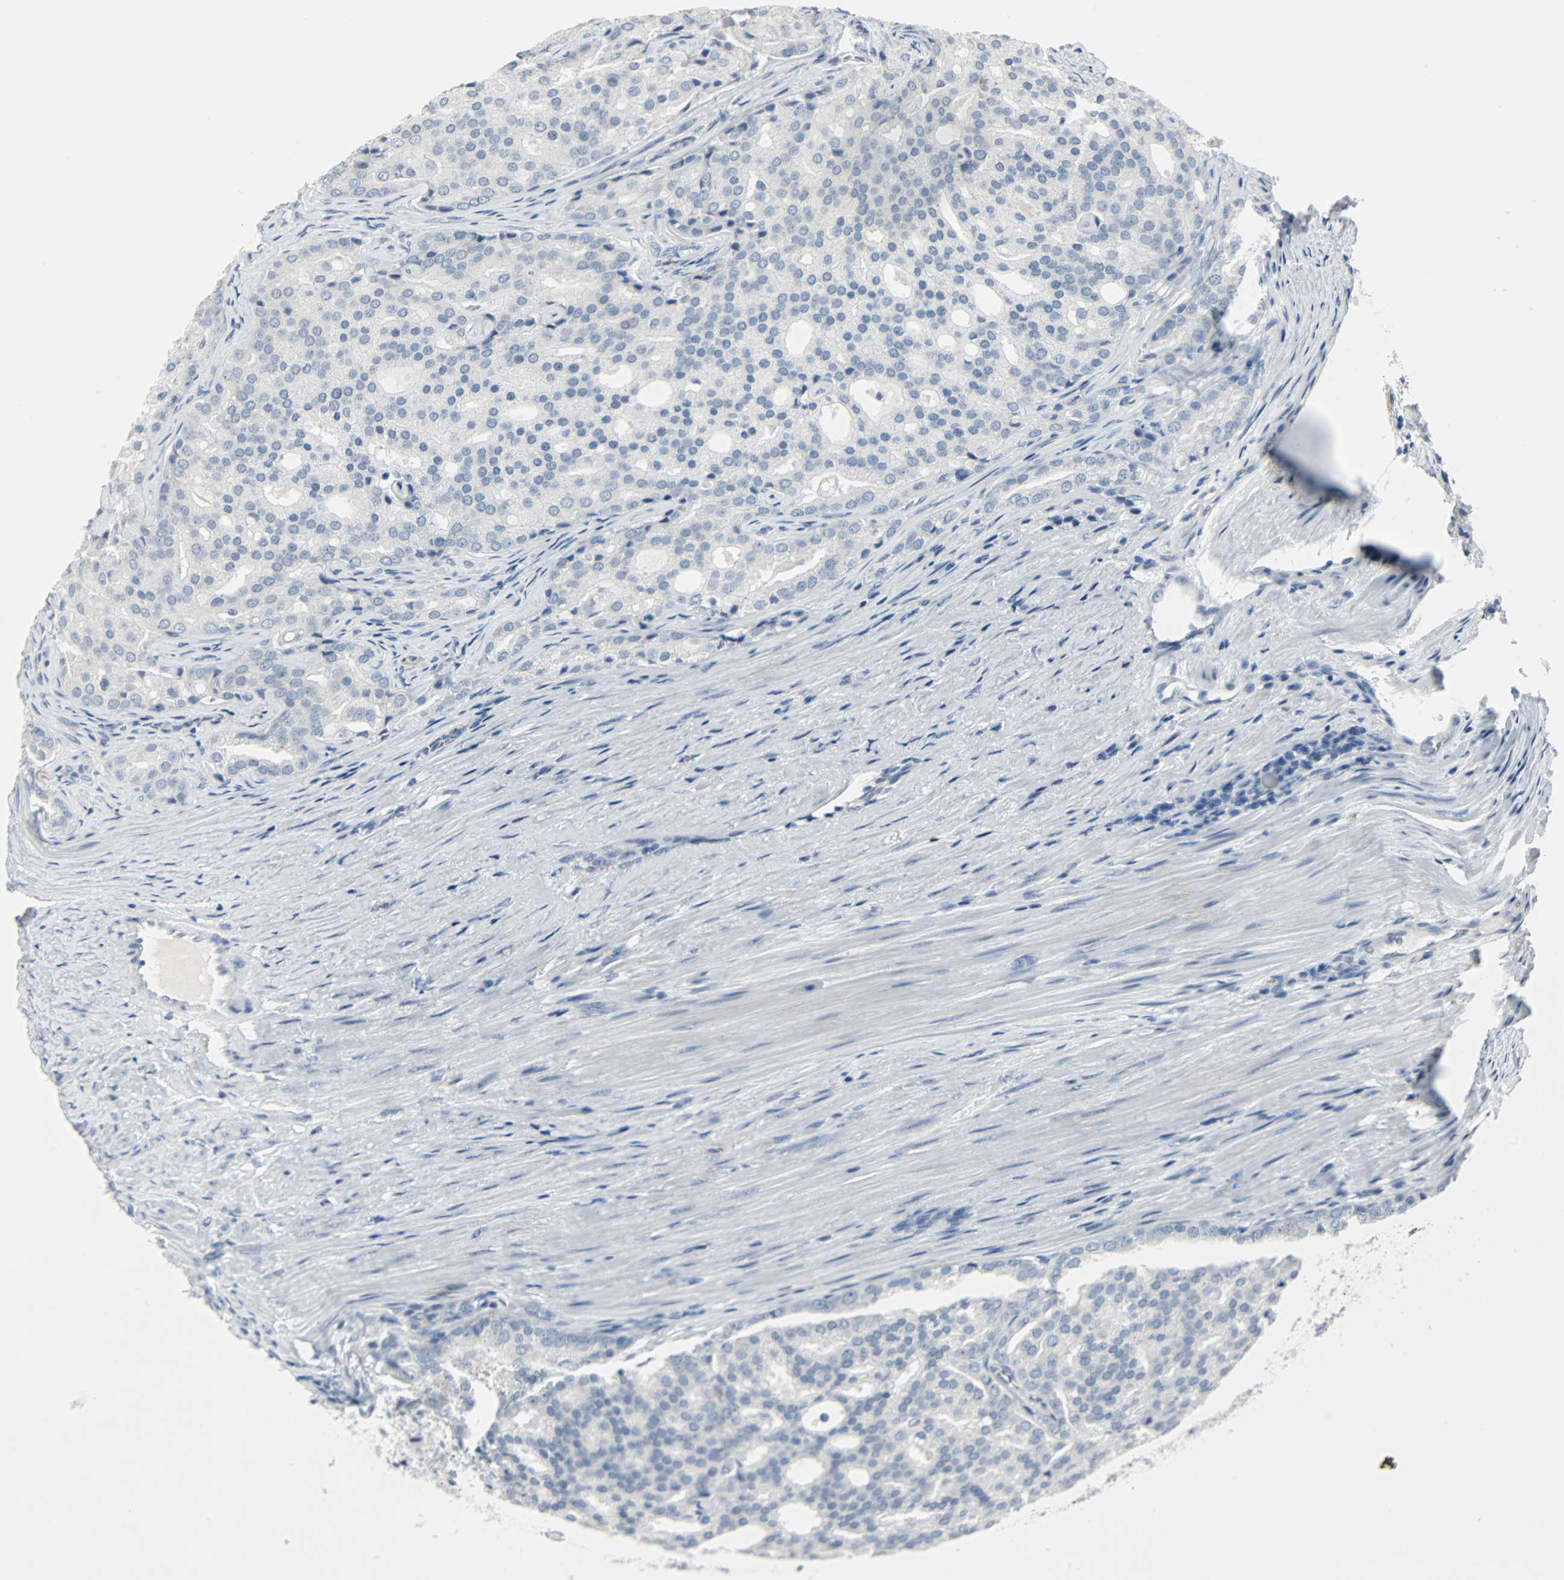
{"staining": {"intensity": "negative", "quantity": "none", "location": "none"}, "tissue": "prostate cancer", "cell_type": "Tumor cells", "image_type": "cancer", "snomed": [{"axis": "morphology", "description": "Adenocarcinoma, High grade"}, {"axis": "topography", "description": "Prostate"}], "caption": "Immunohistochemical staining of human prostate cancer (high-grade adenocarcinoma) demonstrates no significant expression in tumor cells.", "gene": "KIT", "patient": {"sex": "male", "age": 64}}